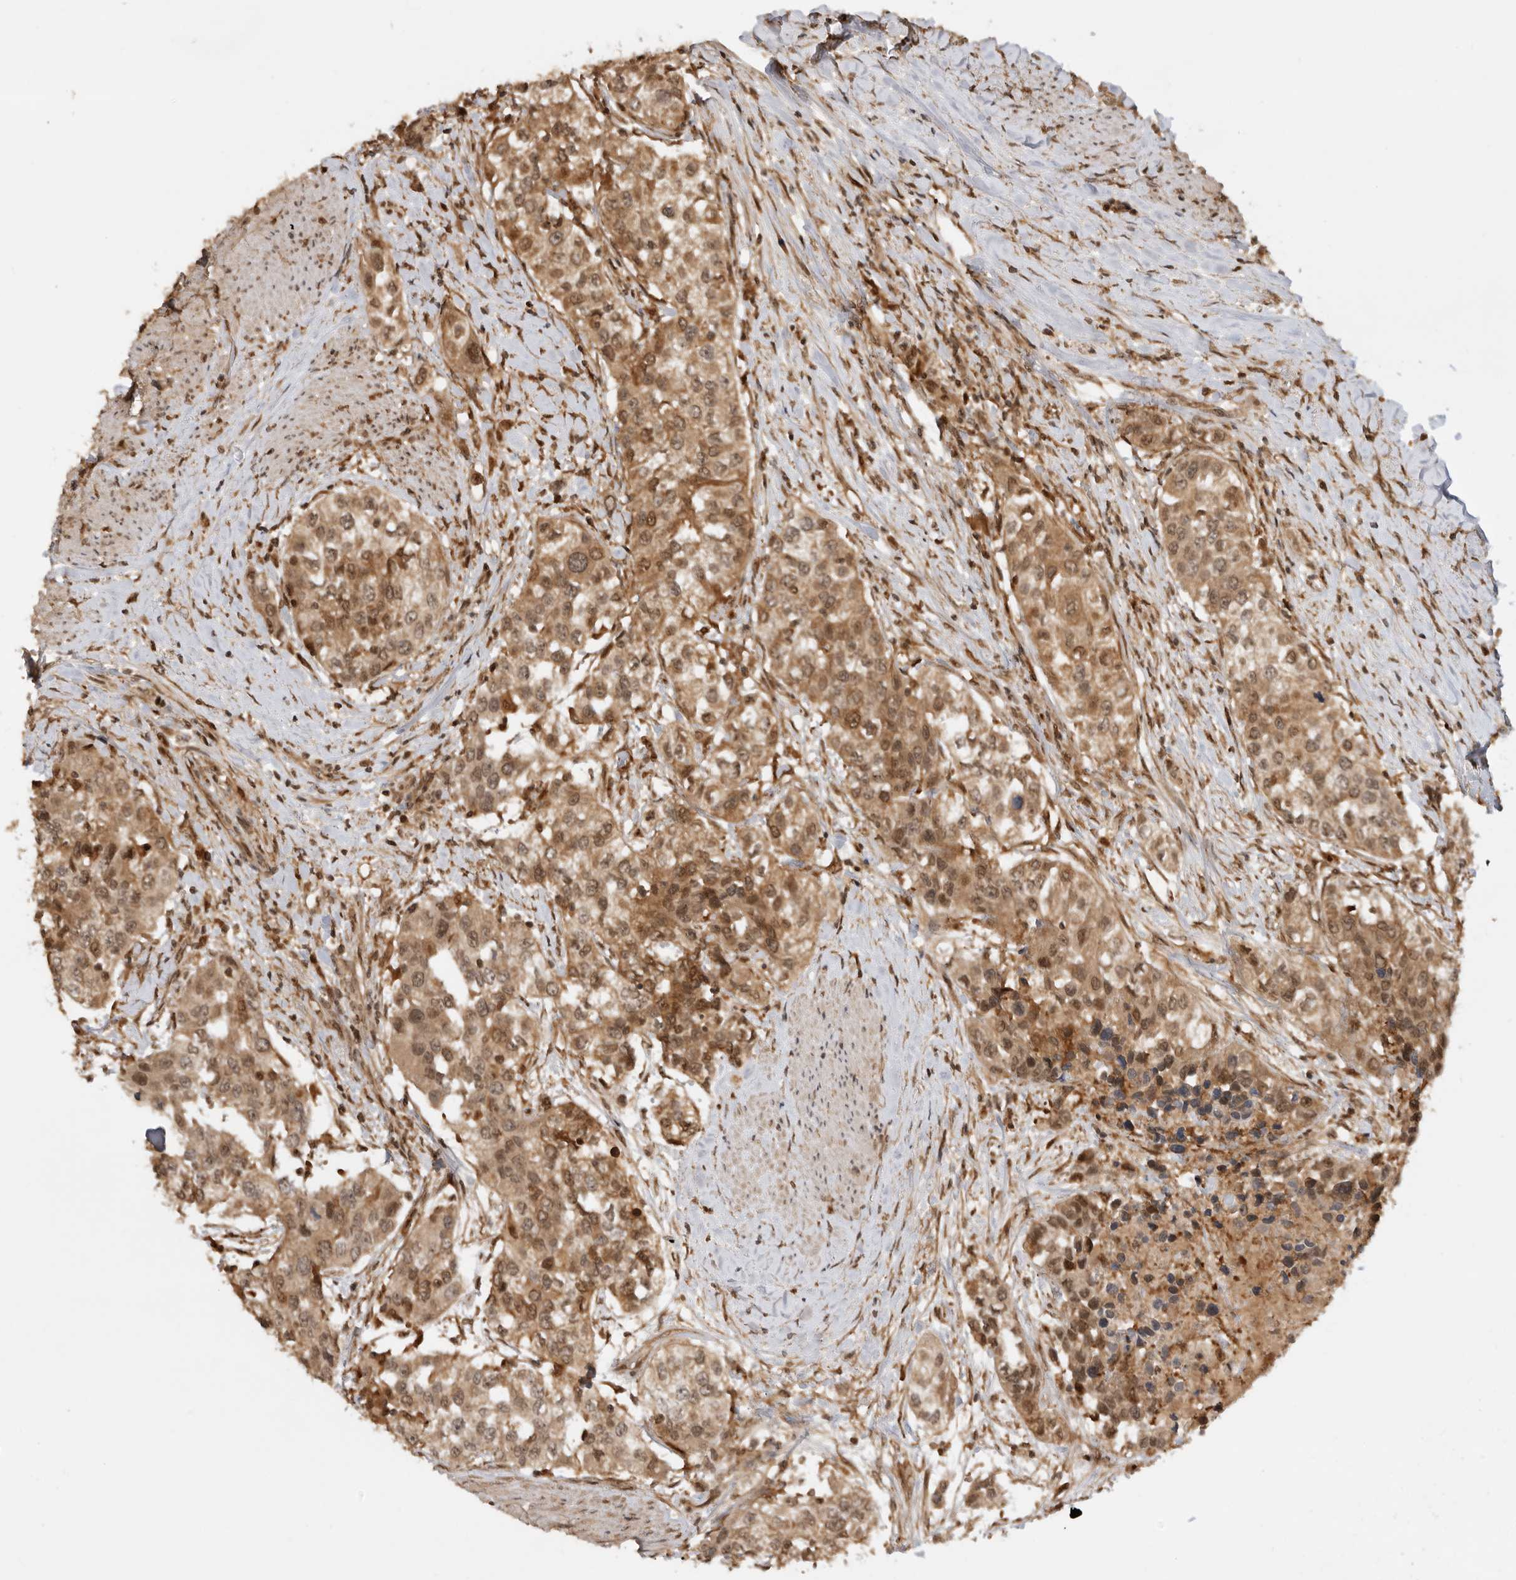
{"staining": {"intensity": "moderate", "quantity": ">75%", "location": "cytoplasmic/membranous,nuclear"}, "tissue": "urothelial cancer", "cell_type": "Tumor cells", "image_type": "cancer", "snomed": [{"axis": "morphology", "description": "Urothelial carcinoma, High grade"}, {"axis": "topography", "description": "Urinary bladder"}], "caption": "Brown immunohistochemical staining in human urothelial cancer exhibits moderate cytoplasmic/membranous and nuclear expression in approximately >75% of tumor cells. Using DAB (3,3'-diaminobenzidine) (brown) and hematoxylin (blue) stains, captured at high magnification using brightfield microscopy.", "gene": "ADPRS", "patient": {"sex": "female", "age": 80}}